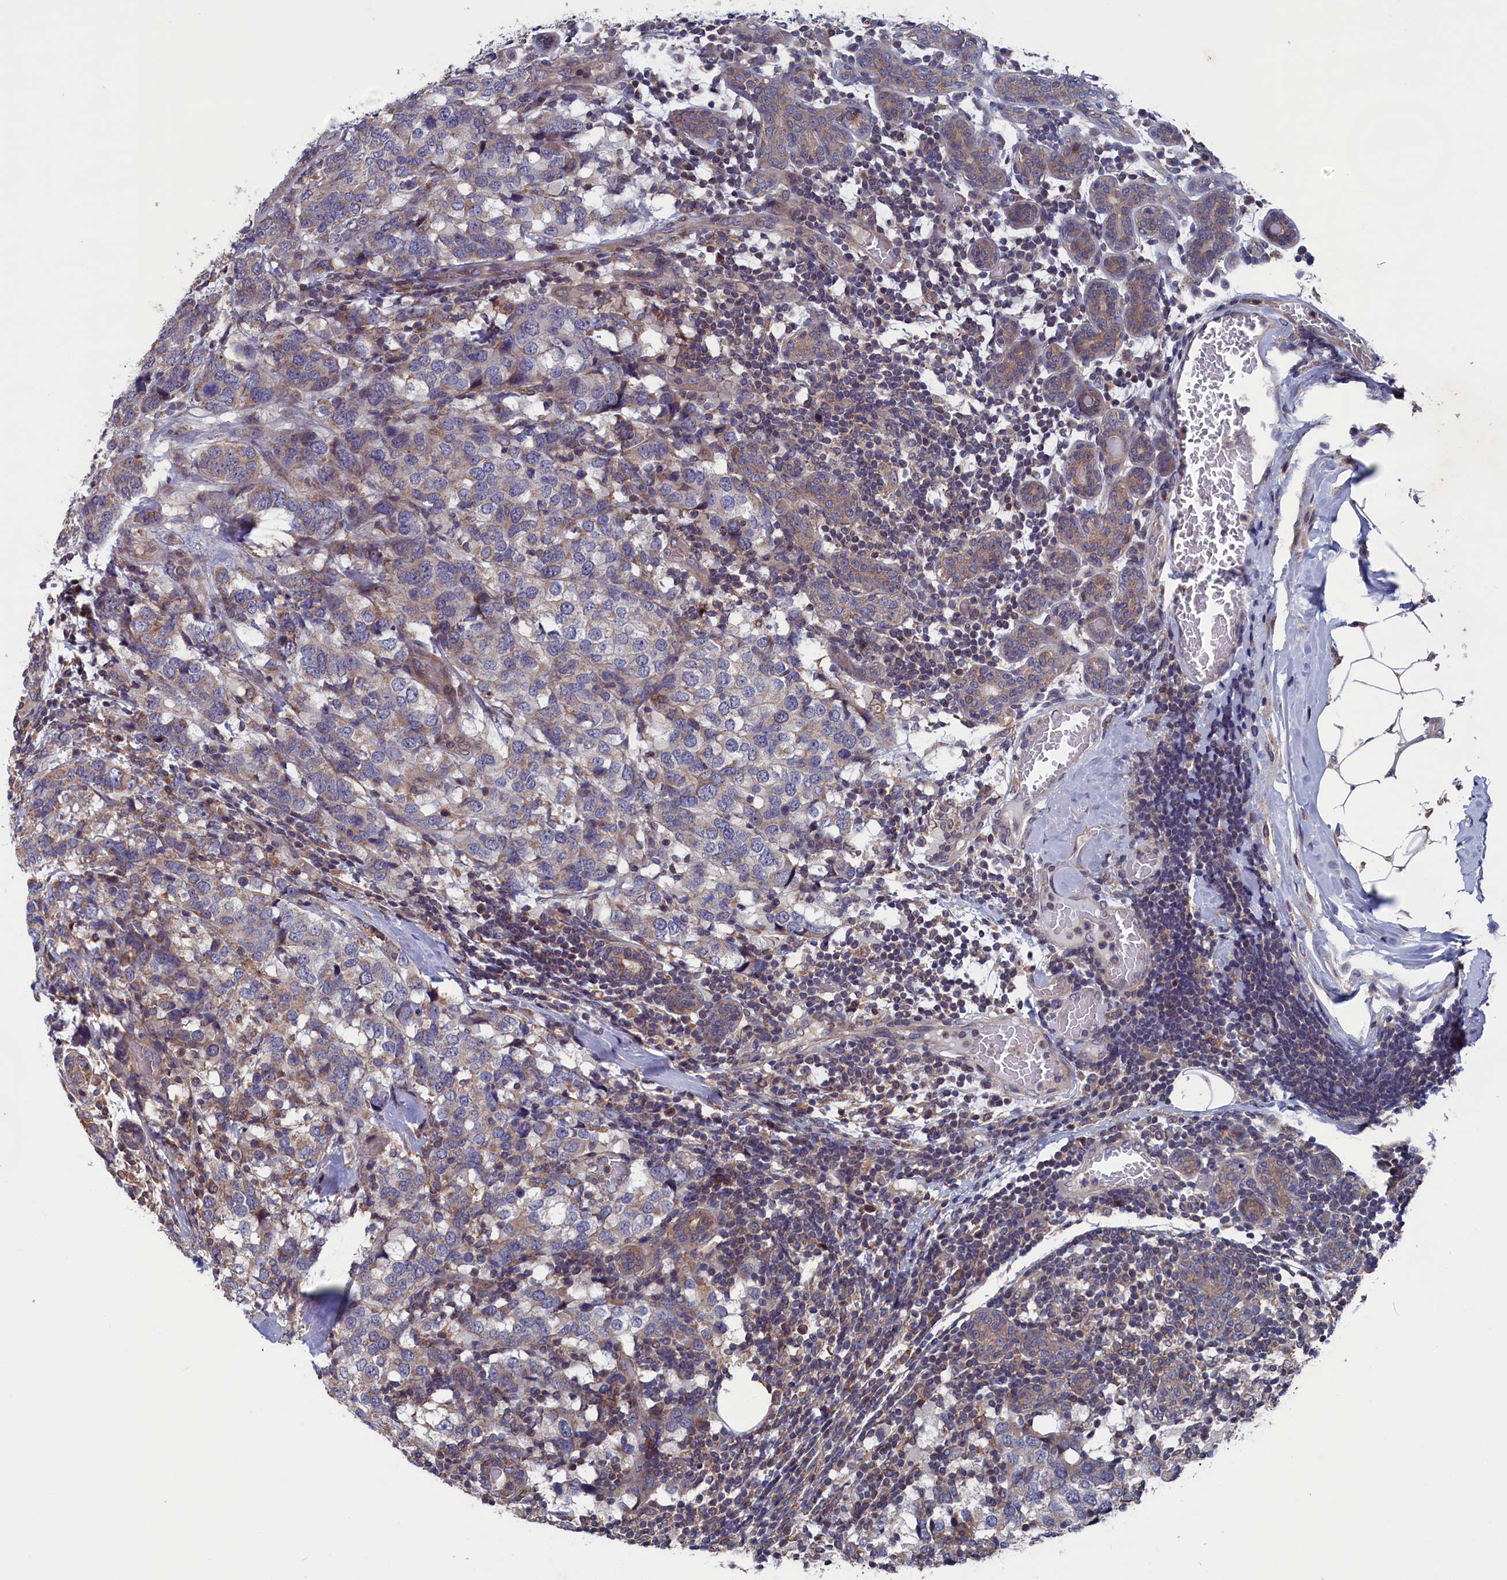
{"staining": {"intensity": "weak", "quantity": "25%-75%", "location": "cytoplasmic/membranous"}, "tissue": "breast cancer", "cell_type": "Tumor cells", "image_type": "cancer", "snomed": [{"axis": "morphology", "description": "Lobular carcinoma"}, {"axis": "topography", "description": "Breast"}], "caption": "IHC (DAB (3,3'-diaminobenzidine)) staining of human breast cancer shows weak cytoplasmic/membranous protein positivity in approximately 25%-75% of tumor cells. The staining is performed using DAB brown chromogen to label protein expression. The nuclei are counter-stained blue using hematoxylin.", "gene": "SPATA13", "patient": {"sex": "female", "age": 59}}